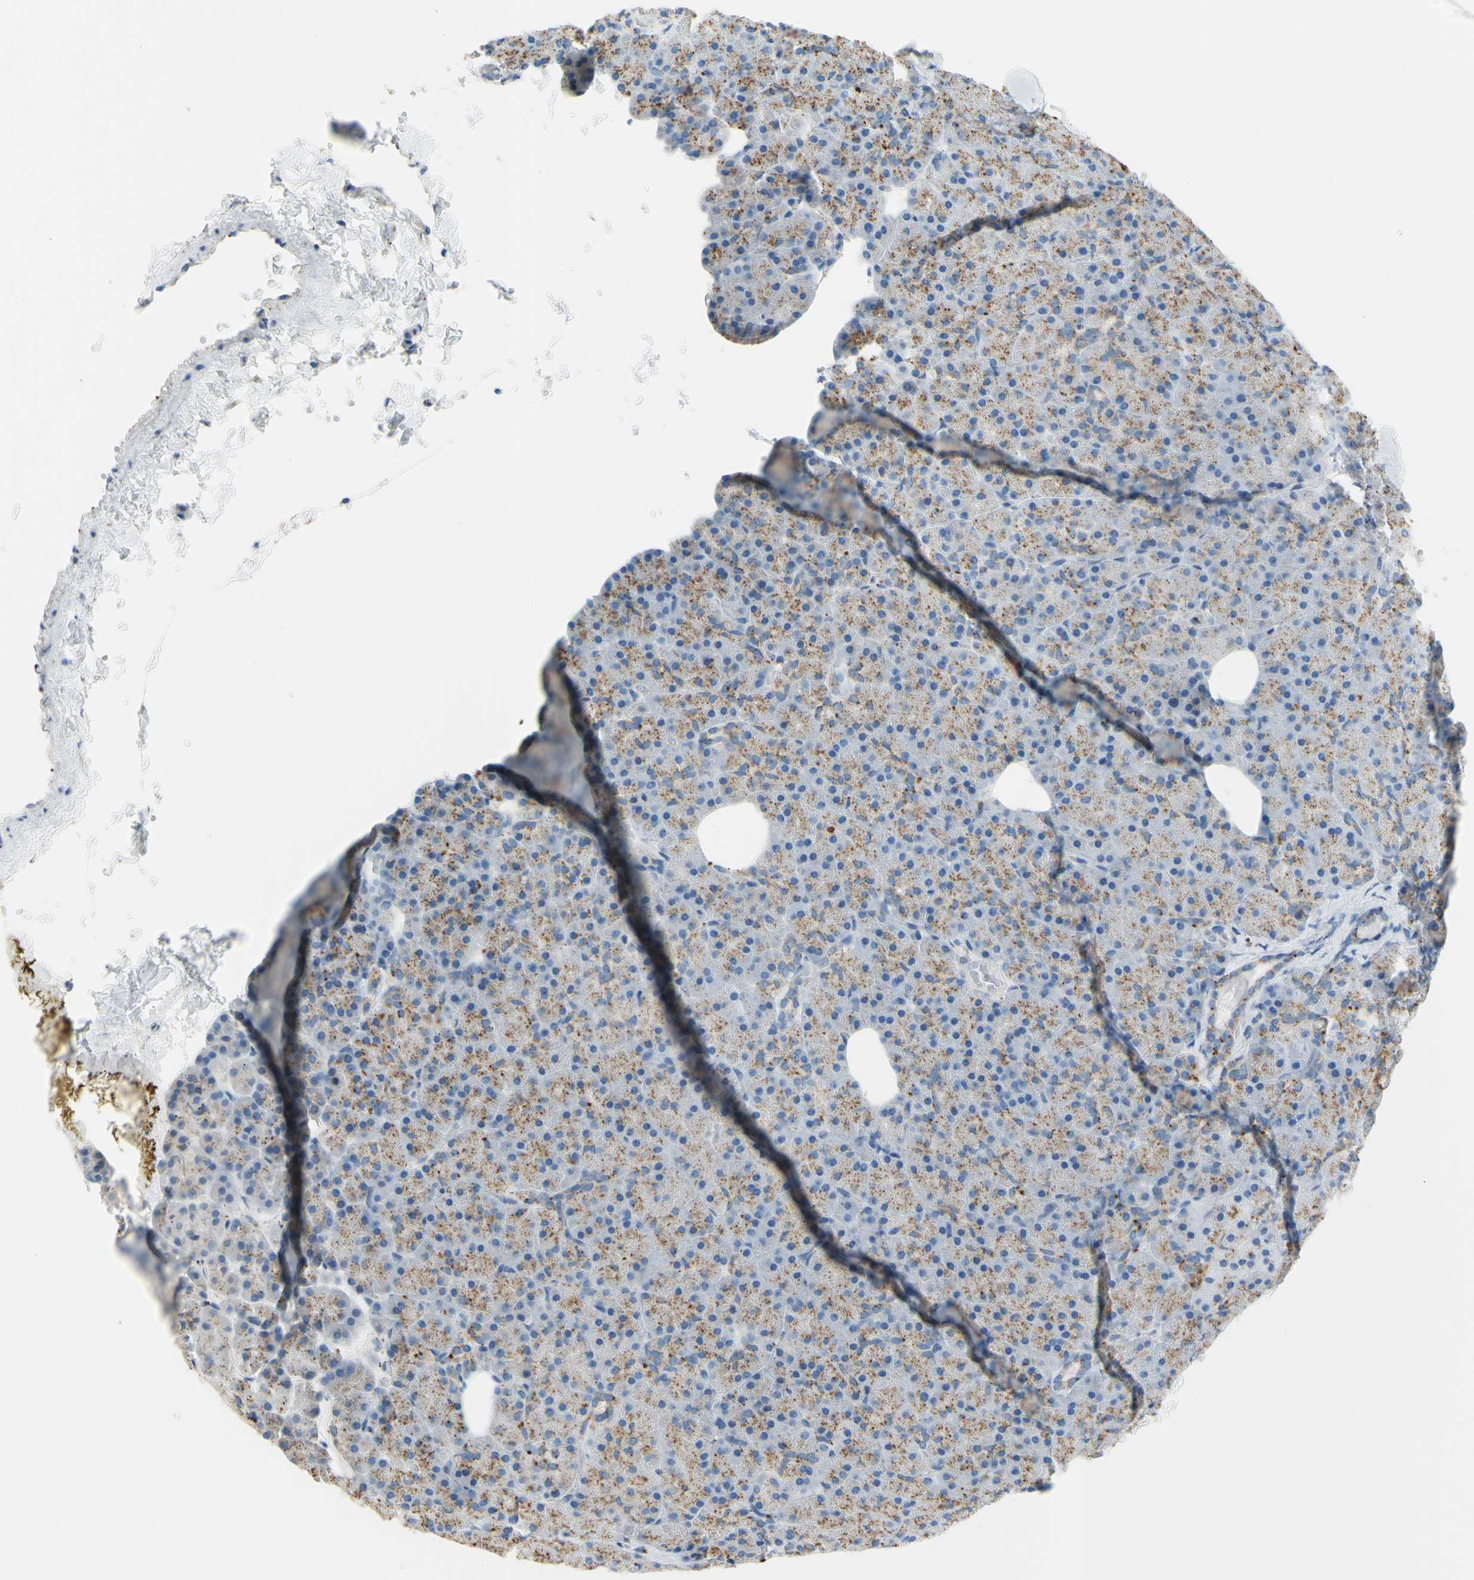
{"staining": {"intensity": "moderate", "quantity": ">75%", "location": "cytoplasmic/membranous"}, "tissue": "pancreas", "cell_type": "Exocrine glandular cells", "image_type": "normal", "snomed": [{"axis": "morphology", "description": "Normal tissue, NOS"}, {"axis": "topography", "description": "Pancreas"}], "caption": "A brown stain labels moderate cytoplasmic/membranous positivity of a protein in exocrine glandular cells of unremarkable human pancreas. Immunohistochemistry (ihc) stains the protein of interest in brown and the nuclei are stained blue.", "gene": "CTSD", "patient": {"sex": "female", "age": 35}}